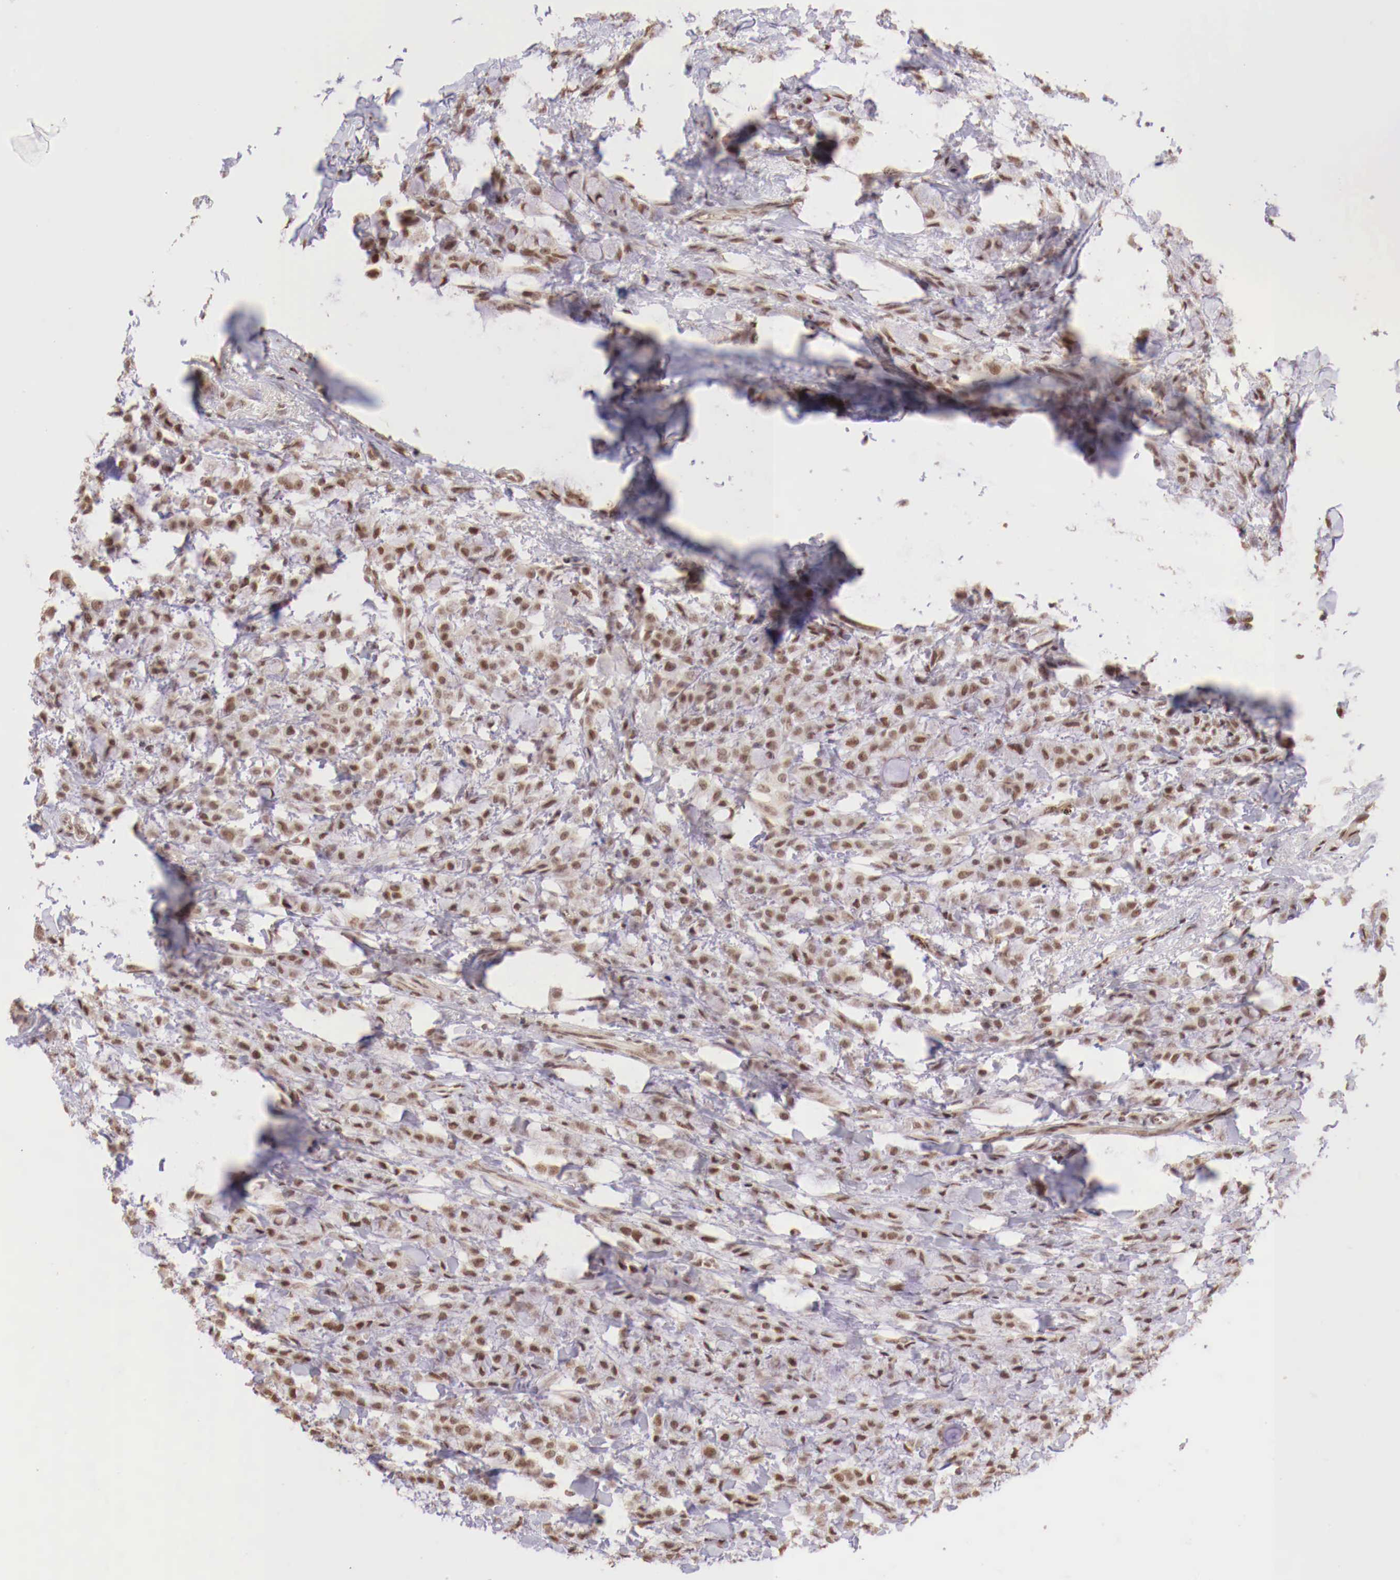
{"staining": {"intensity": "weak", "quantity": ">75%", "location": "nuclear"}, "tissue": "breast cancer", "cell_type": "Tumor cells", "image_type": "cancer", "snomed": [{"axis": "morphology", "description": "Lobular carcinoma"}, {"axis": "topography", "description": "Breast"}], "caption": "Breast cancer (lobular carcinoma) stained with a protein marker shows weak staining in tumor cells.", "gene": "SP1", "patient": {"sex": "female", "age": 85}}